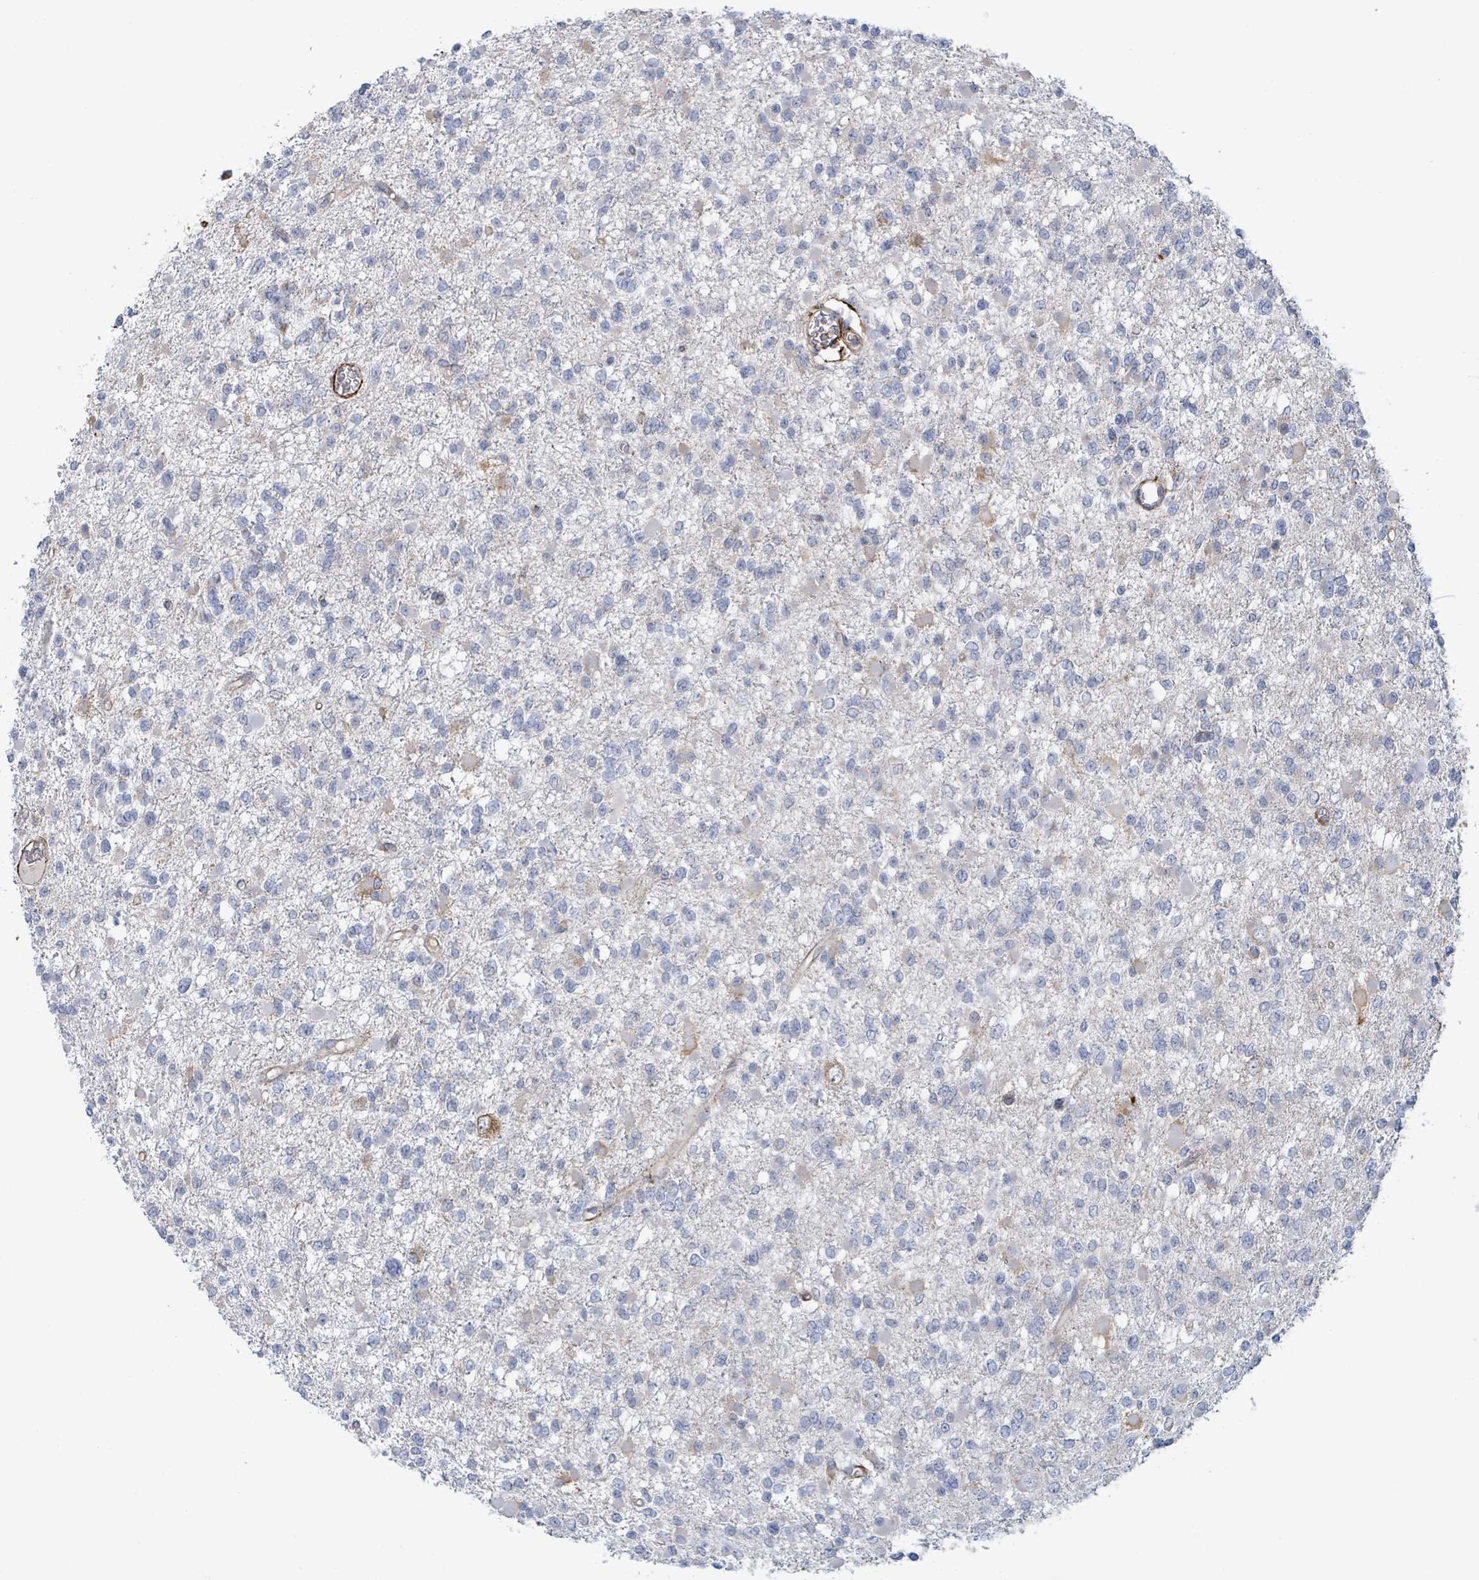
{"staining": {"intensity": "negative", "quantity": "none", "location": "none"}, "tissue": "glioma", "cell_type": "Tumor cells", "image_type": "cancer", "snomed": [{"axis": "morphology", "description": "Glioma, malignant, Low grade"}, {"axis": "topography", "description": "Brain"}], "caption": "Malignant glioma (low-grade) was stained to show a protein in brown. There is no significant expression in tumor cells.", "gene": "EGFL7", "patient": {"sex": "female", "age": 22}}